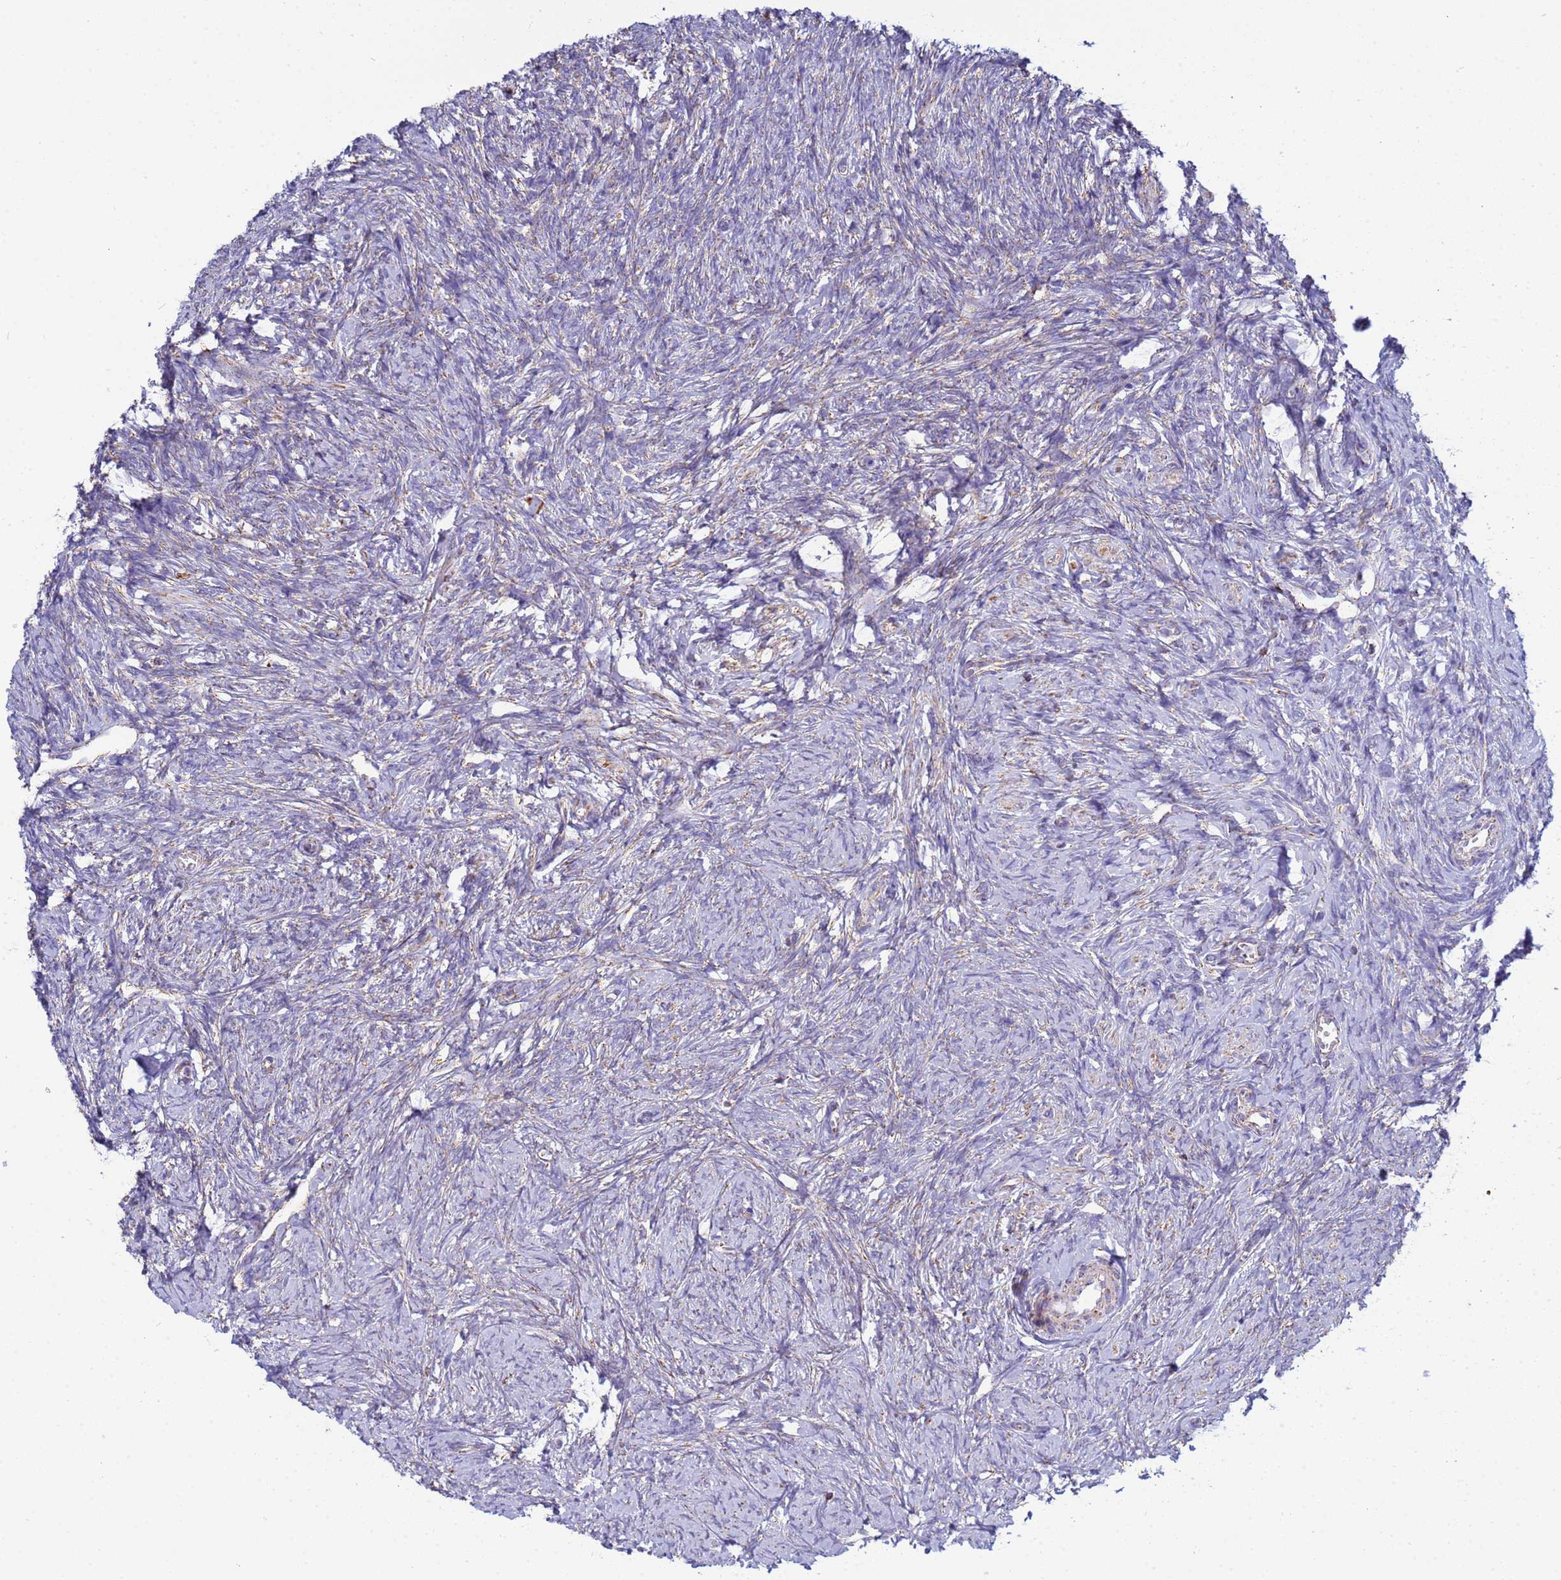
{"staining": {"intensity": "moderate", "quantity": ">75%", "location": "cytoplasmic/membranous"}, "tissue": "ovary", "cell_type": "Follicle cells", "image_type": "normal", "snomed": [{"axis": "morphology", "description": "Normal tissue, NOS"}, {"axis": "topography", "description": "Ovary"}], "caption": "Immunohistochemistry of benign human ovary demonstrates medium levels of moderate cytoplasmic/membranous expression in about >75% of follicle cells.", "gene": "COQ4", "patient": {"sex": "female", "age": 44}}